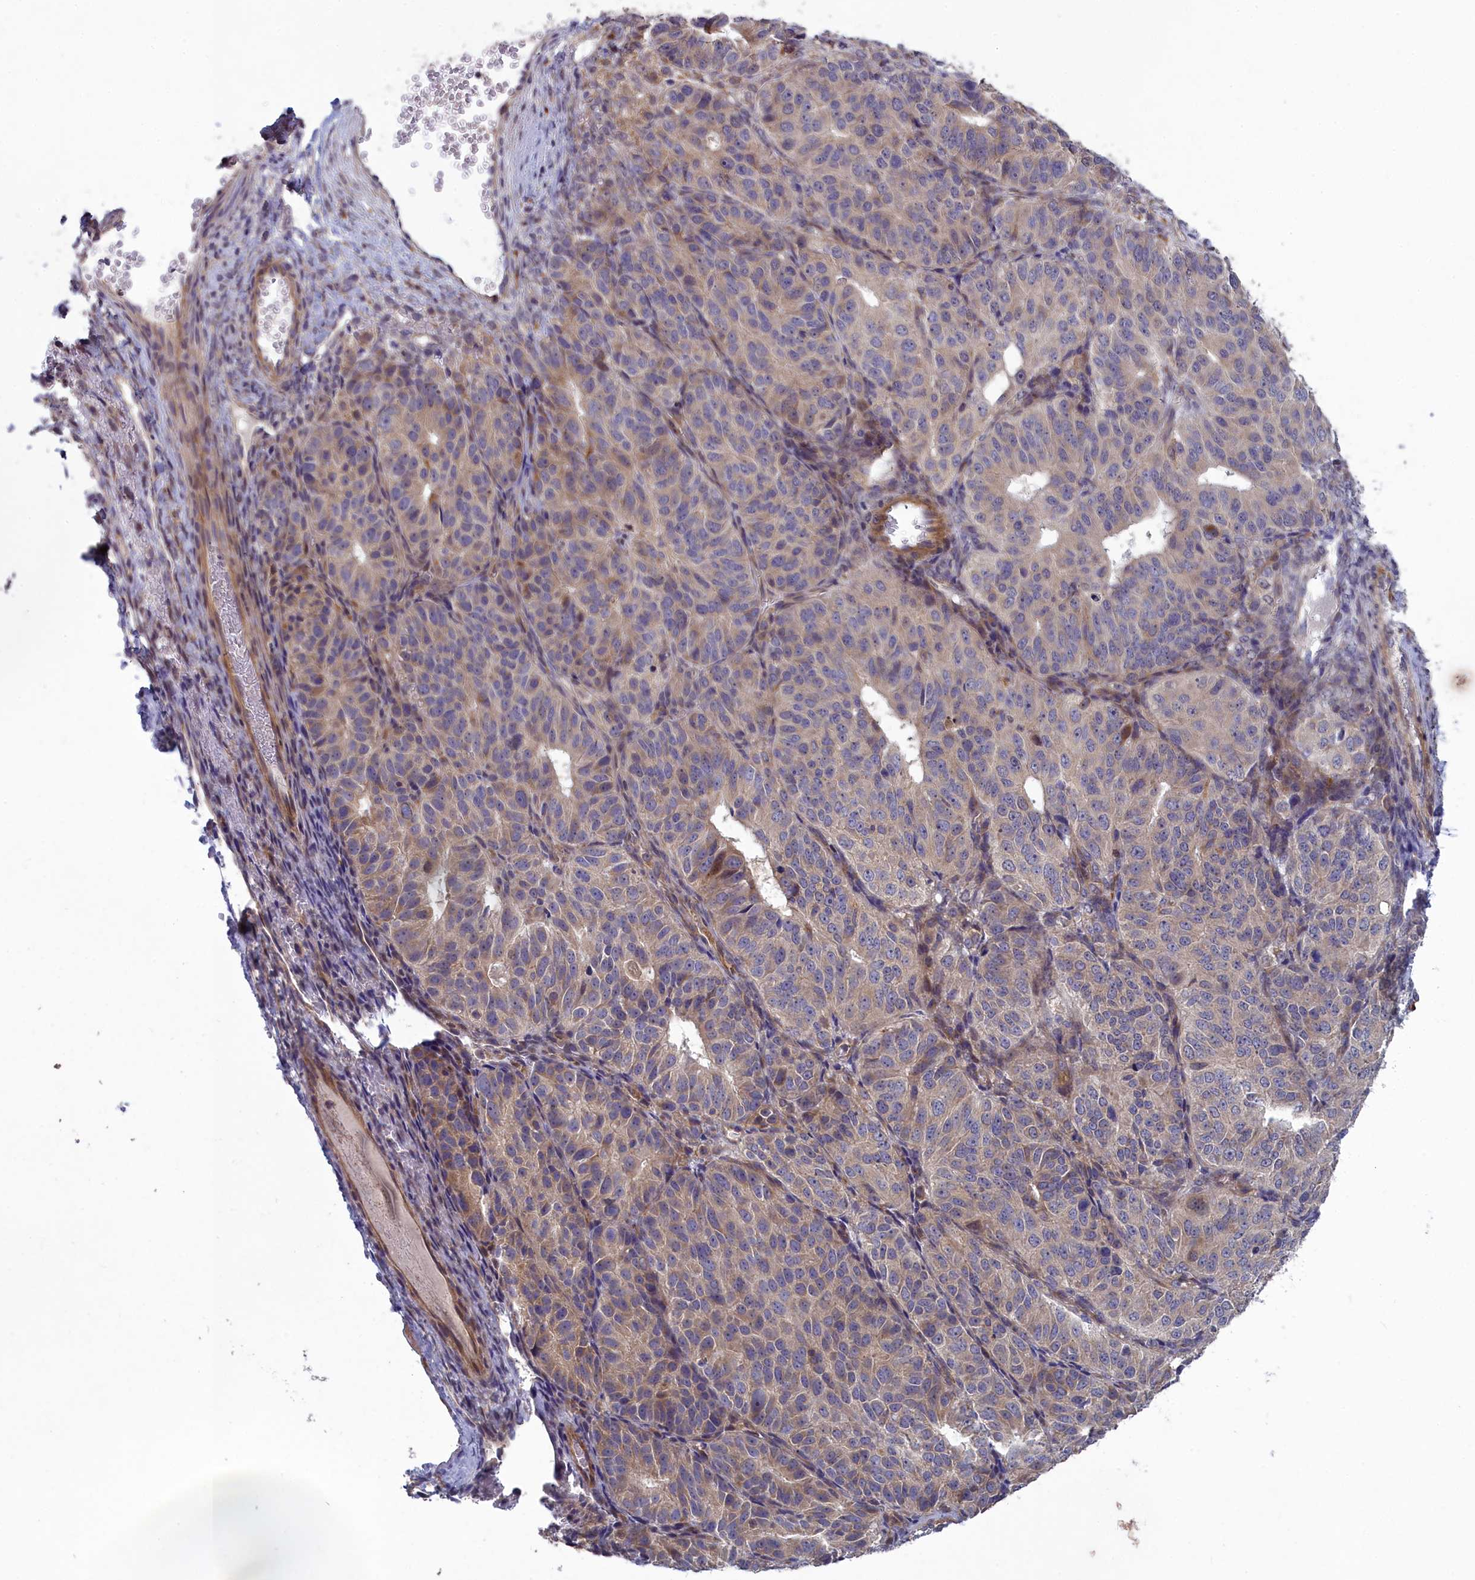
{"staining": {"intensity": "weak", "quantity": "<25%", "location": "cytoplasmic/membranous"}, "tissue": "ovarian cancer", "cell_type": "Tumor cells", "image_type": "cancer", "snomed": [{"axis": "morphology", "description": "Carcinoma, endometroid"}, {"axis": "topography", "description": "Ovary"}], "caption": "The immunohistochemistry (IHC) histopathology image has no significant expression in tumor cells of ovarian cancer tissue.", "gene": "BLTP2", "patient": {"sex": "female", "age": 51}}